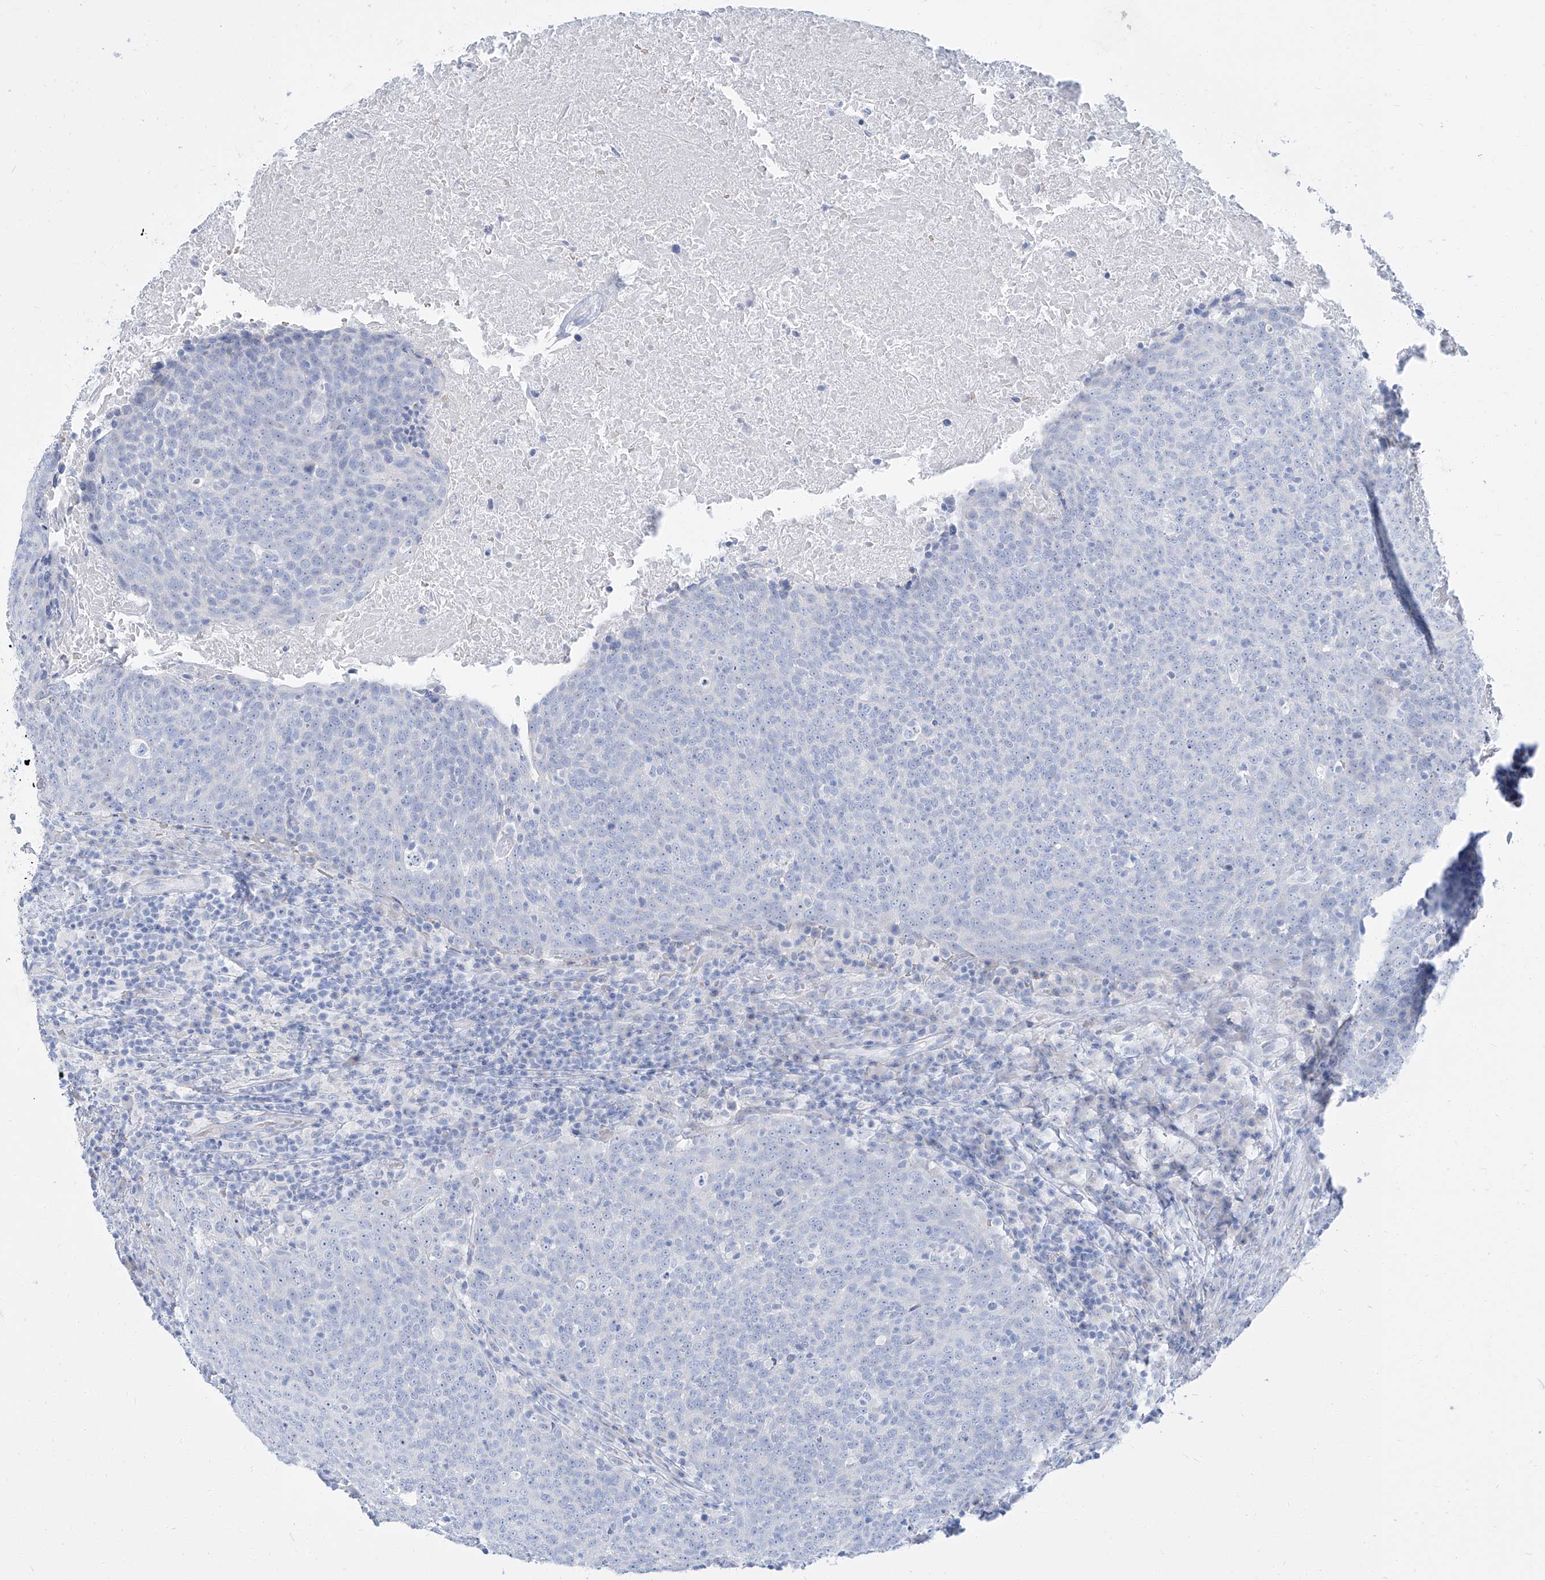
{"staining": {"intensity": "negative", "quantity": "none", "location": "none"}, "tissue": "head and neck cancer", "cell_type": "Tumor cells", "image_type": "cancer", "snomed": [{"axis": "morphology", "description": "Squamous cell carcinoma, NOS"}, {"axis": "morphology", "description": "Squamous cell carcinoma, metastatic, NOS"}, {"axis": "topography", "description": "Lymph node"}, {"axis": "topography", "description": "Head-Neck"}], "caption": "Immunohistochemical staining of head and neck cancer (metastatic squamous cell carcinoma) reveals no significant staining in tumor cells.", "gene": "TXLNB", "patient": {"sex": "male", "age": 62}}